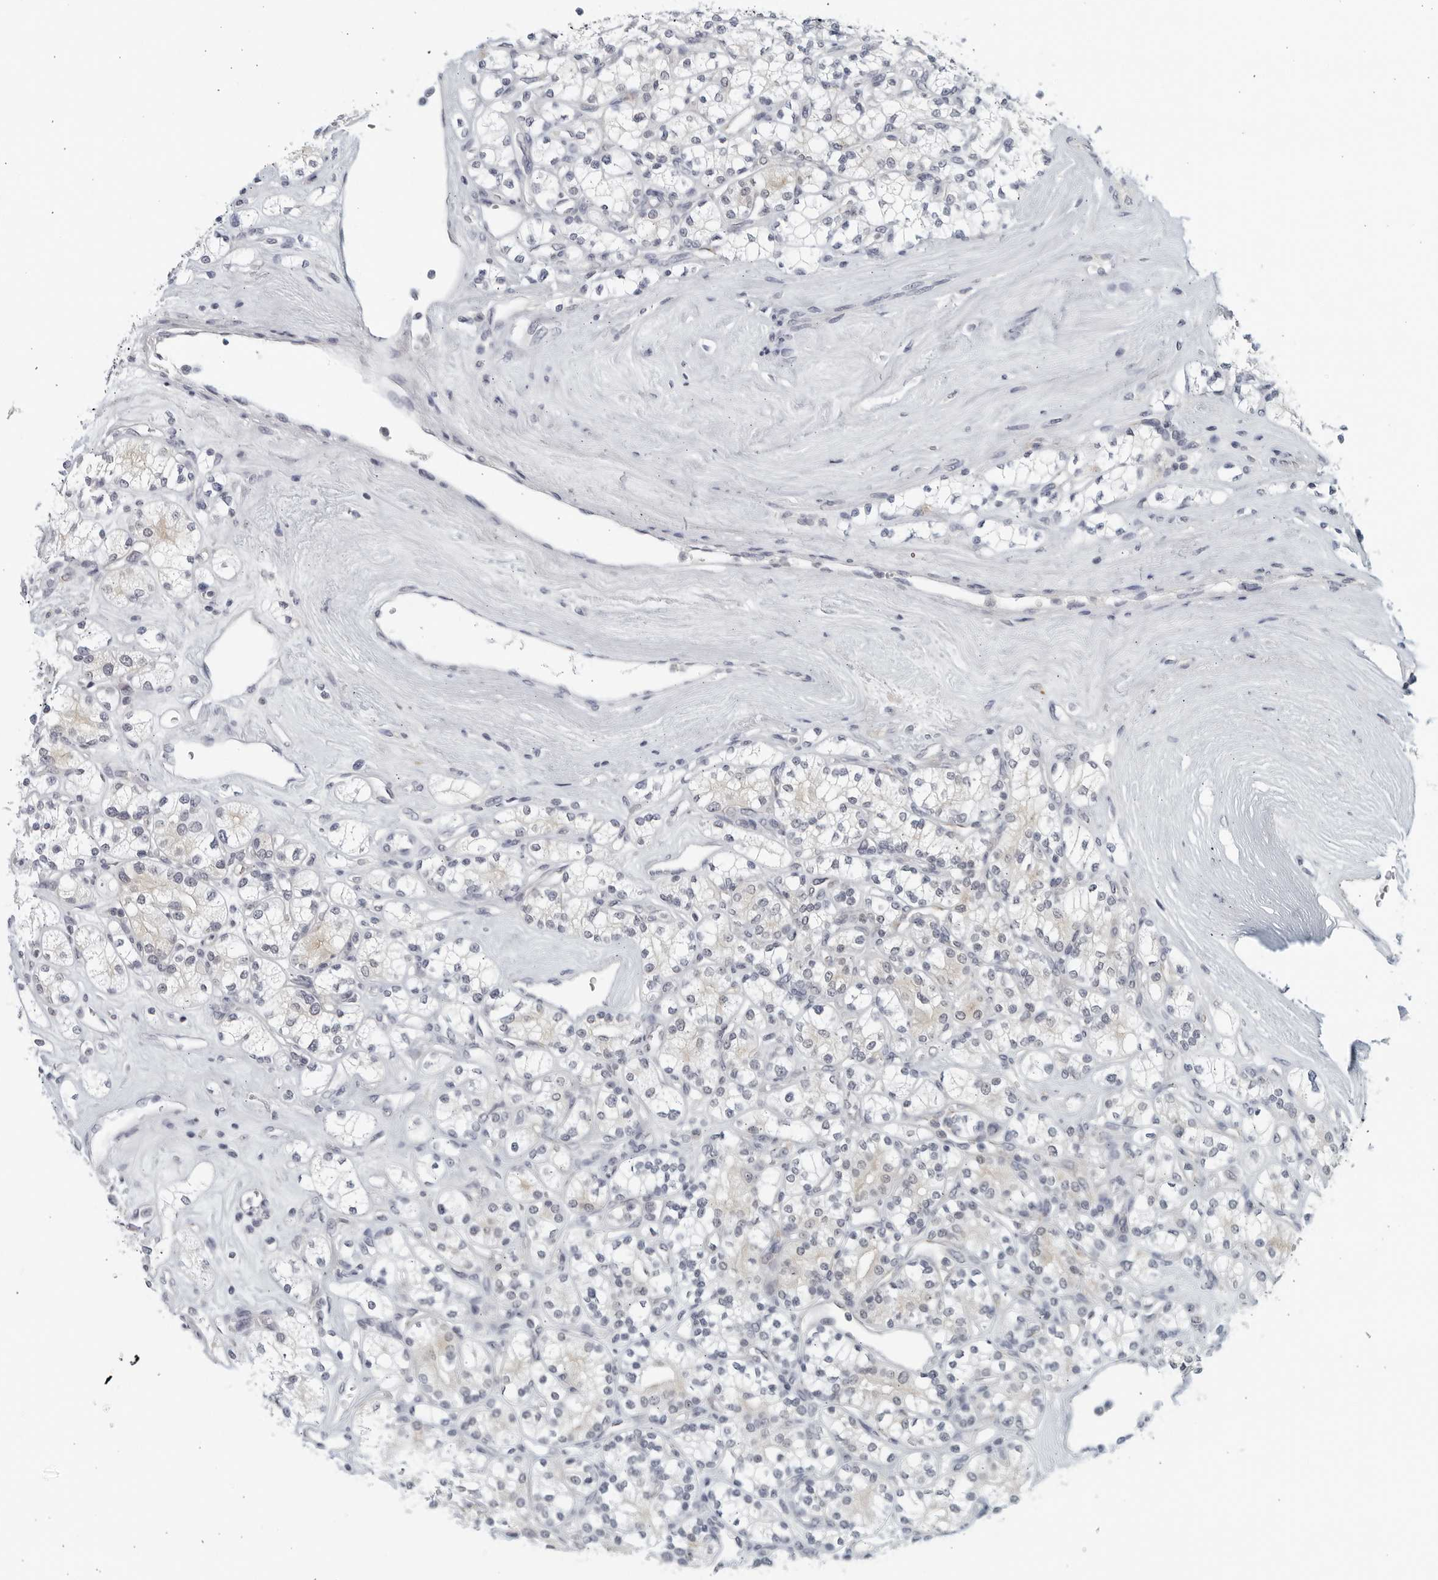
{"staining": {"intensity": "negative", "quantity": "none", "location": "none"}, "tissue": "renal cancer", "cell_type": "Tumor cells", "image_type": "cancer", "snomed": [{"axis": "morphology", "description": "Adenocarcinoma, NOS"}, {"axis": "topography", "description": "Kidney"}], "caption": "Immunohistochemistry micrograph of renal cancer stained for a protein (brown), which shows no positivity in tumor cells.", "gene": "MATN1", "patient": {"sex": "male", "age": 77}}